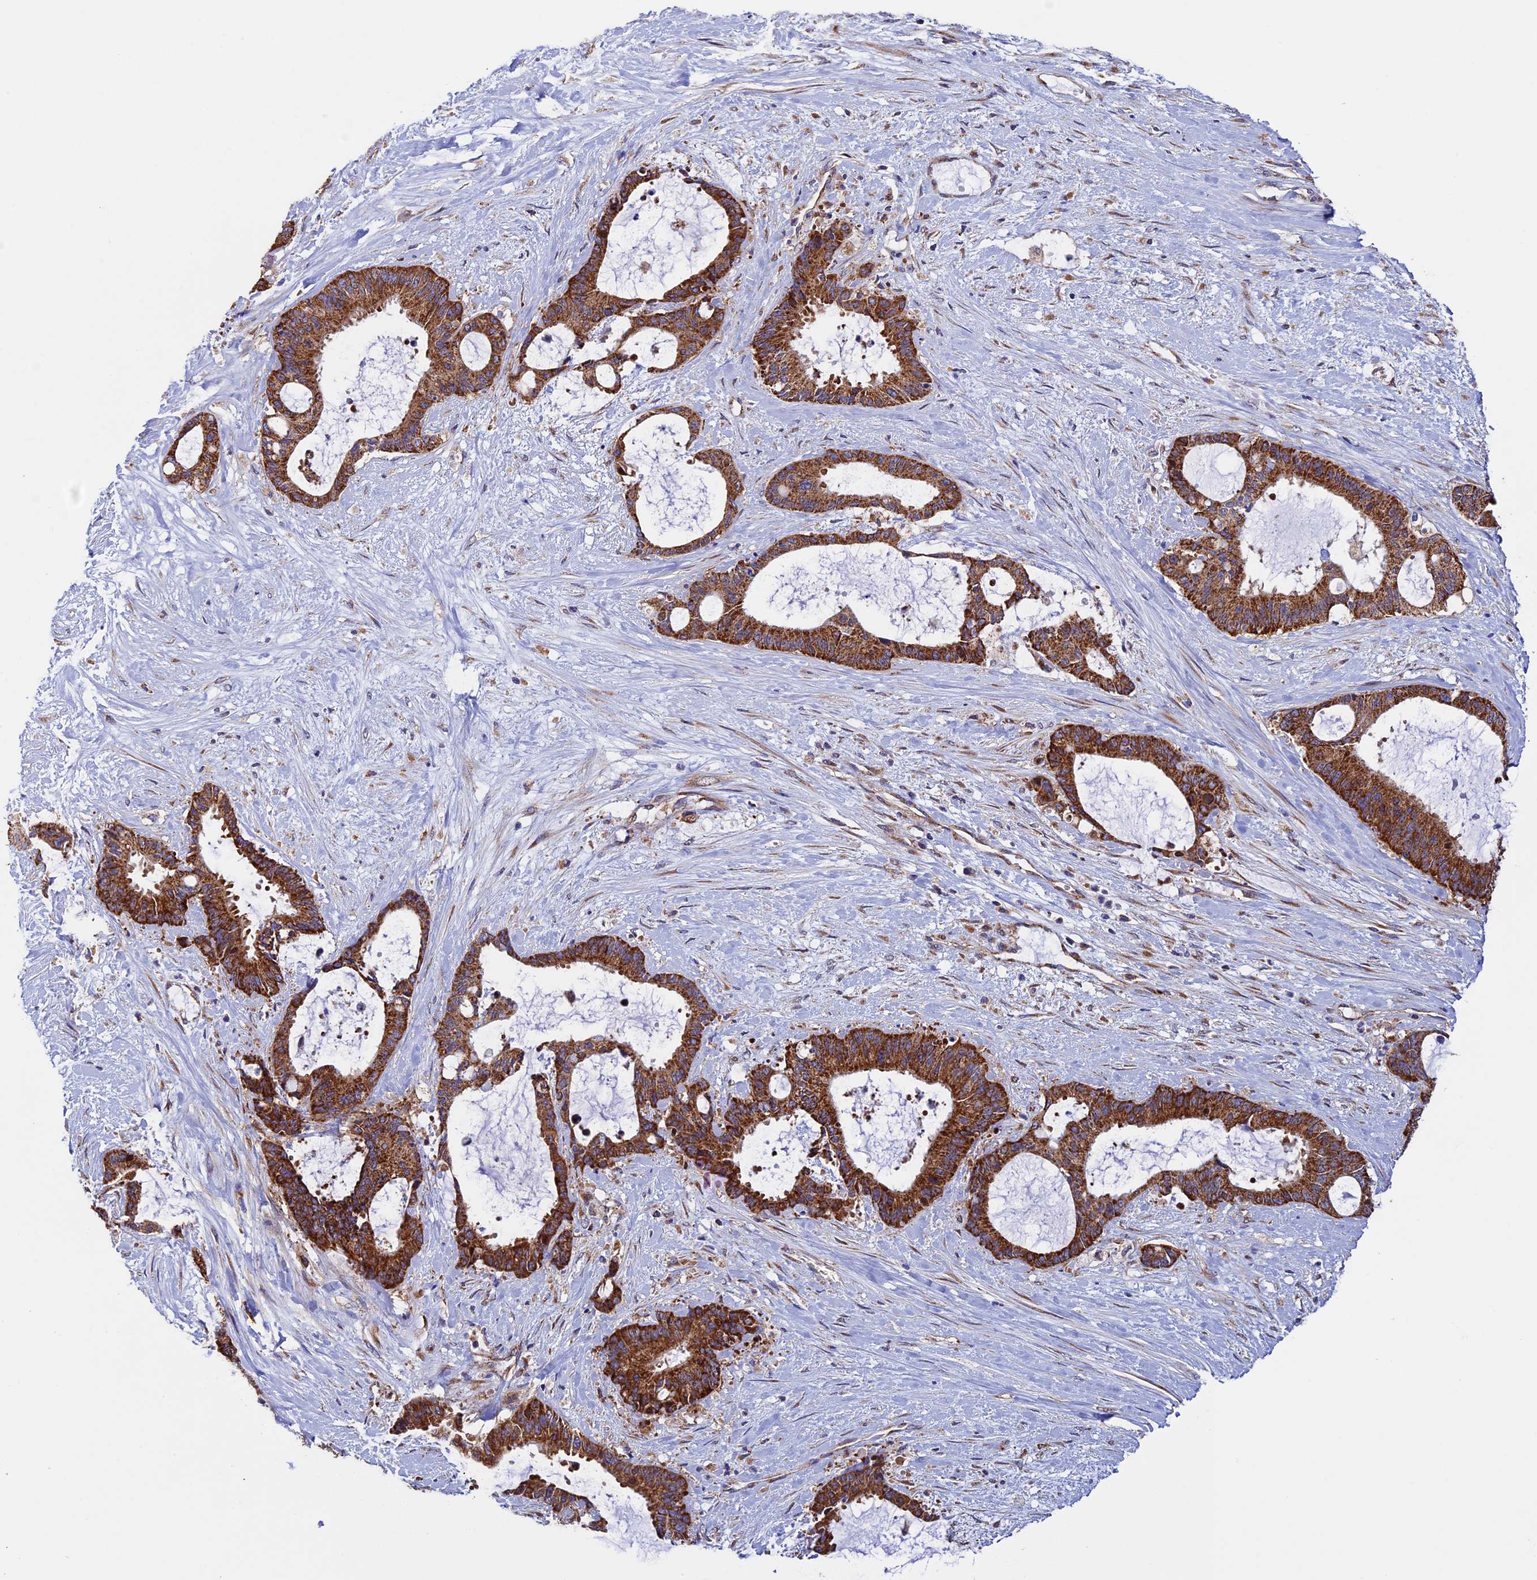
{"staining": {"intensity": "strong", "quantity": ">75%", "location": "cytoplasmic/membranous"}, "tissue": "liver cancer", "cell_type": "Tumor cells", "image_type": "cancer", "snomed": [{"axis": "morphology", "description": "Normal tissue, NOS"}, {"axis": "morphology", "description": "Cholangiocarcinoma"}, {"axis": "topography", "description": "Liver"}, {"axis": "topography", "description": "Peripheral nerve tissue"}], "caption": "Immunohistochemical staining of liver cancer shows high levels of strong cytoplasmic/membranous positivity in about >75% of tumor cells. (IHC, brightfield microscopy, high magnification).", "gene": "SLC9A5", "patient": {"sex": "female", "age": 73}}